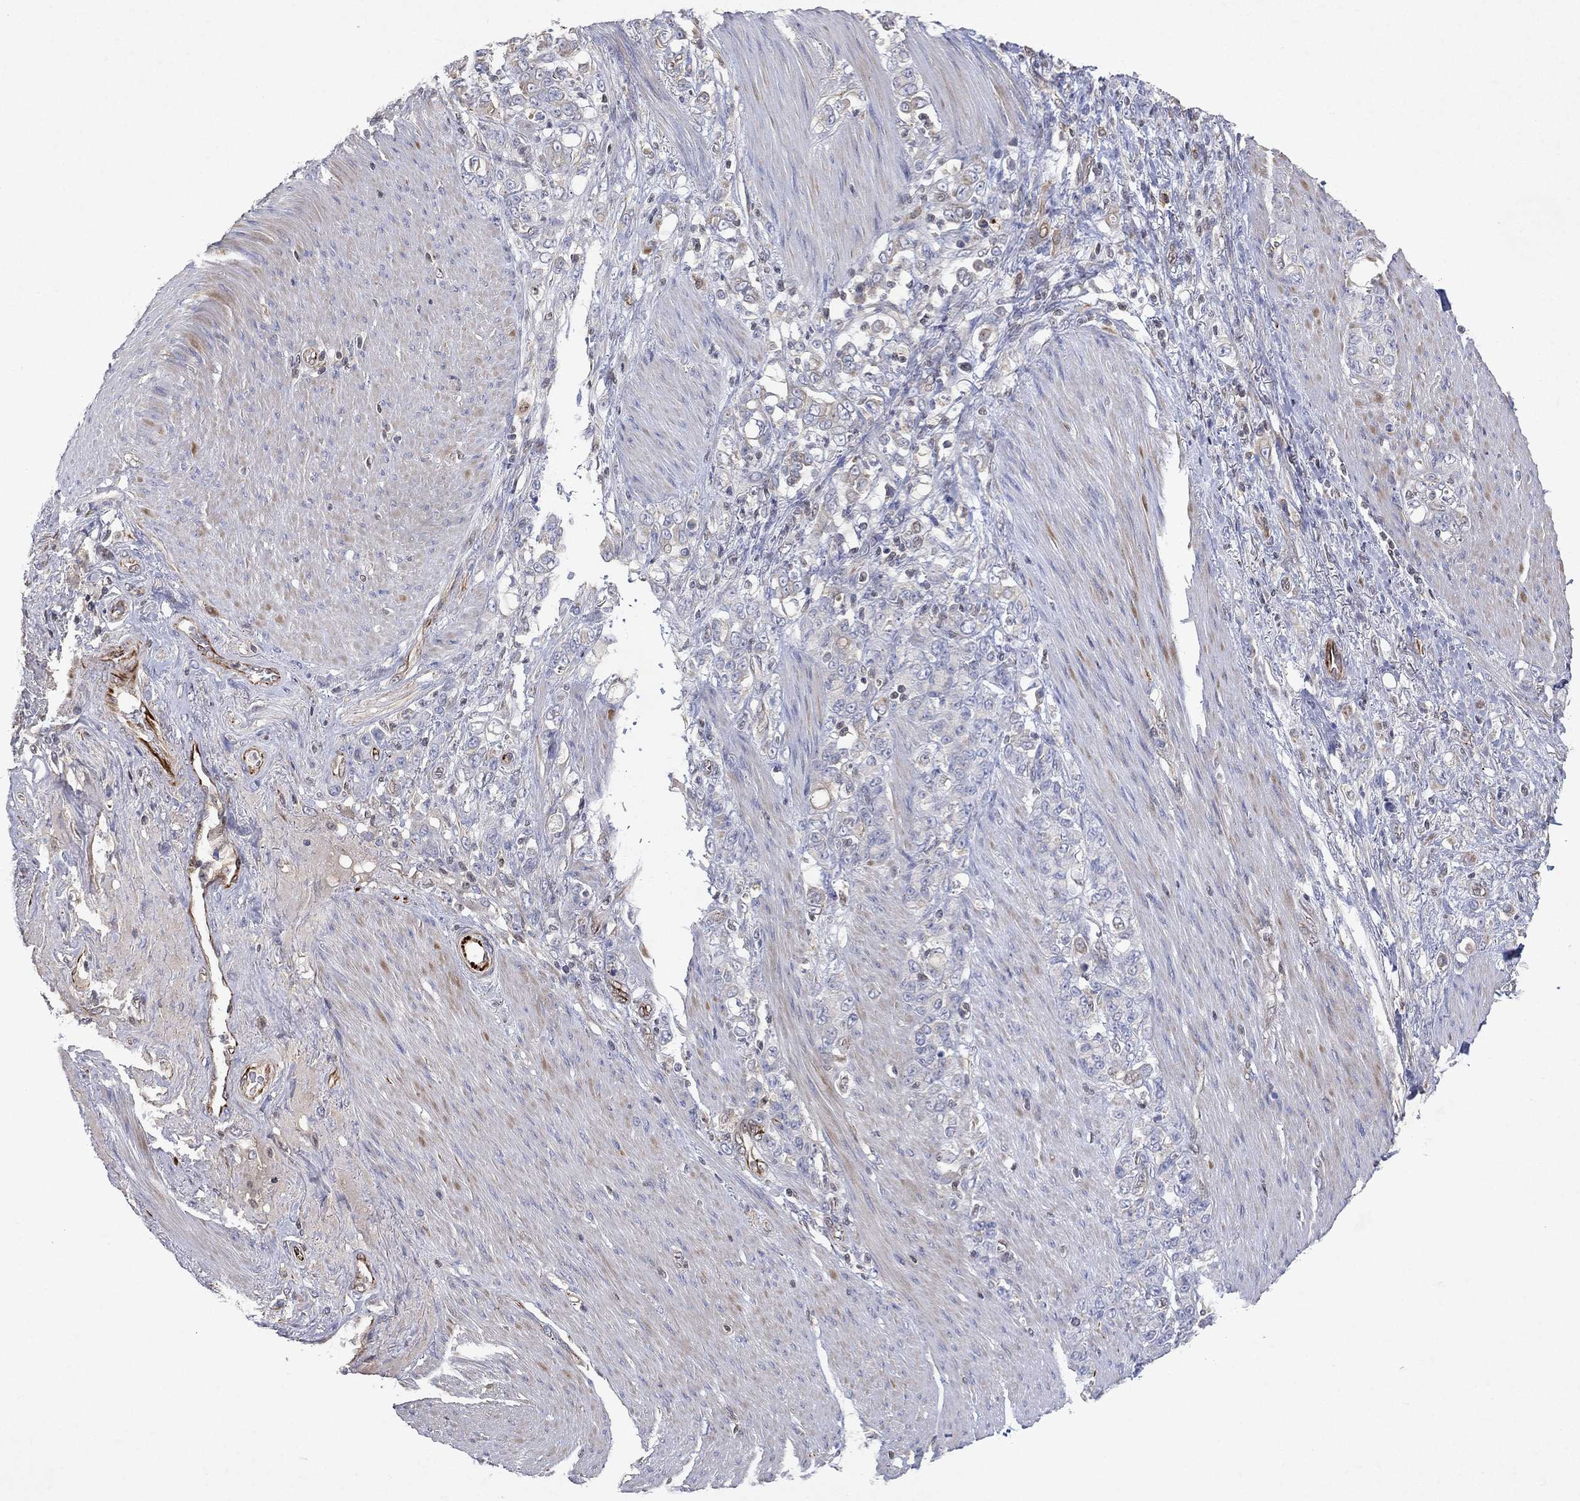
{"staining": {"intensity": "negative", "quantity": "none", "location": "none"}, "tissue": "stomach cancer", "cell_type": "Tumor cells", "image_type": "cancer", "snomed": [{"axis": "morphology", "description": "Adenocarcinoma, NOS"}, {"axis": "topography", "description": "Stomach"}], "caption": "Human adenocarcinoma (stomach) stained for a protein using immunohistochemistry displays no staining in tumor cells.", "gene": "FLI1", "patient": {"sex": "female", "age": 79}}